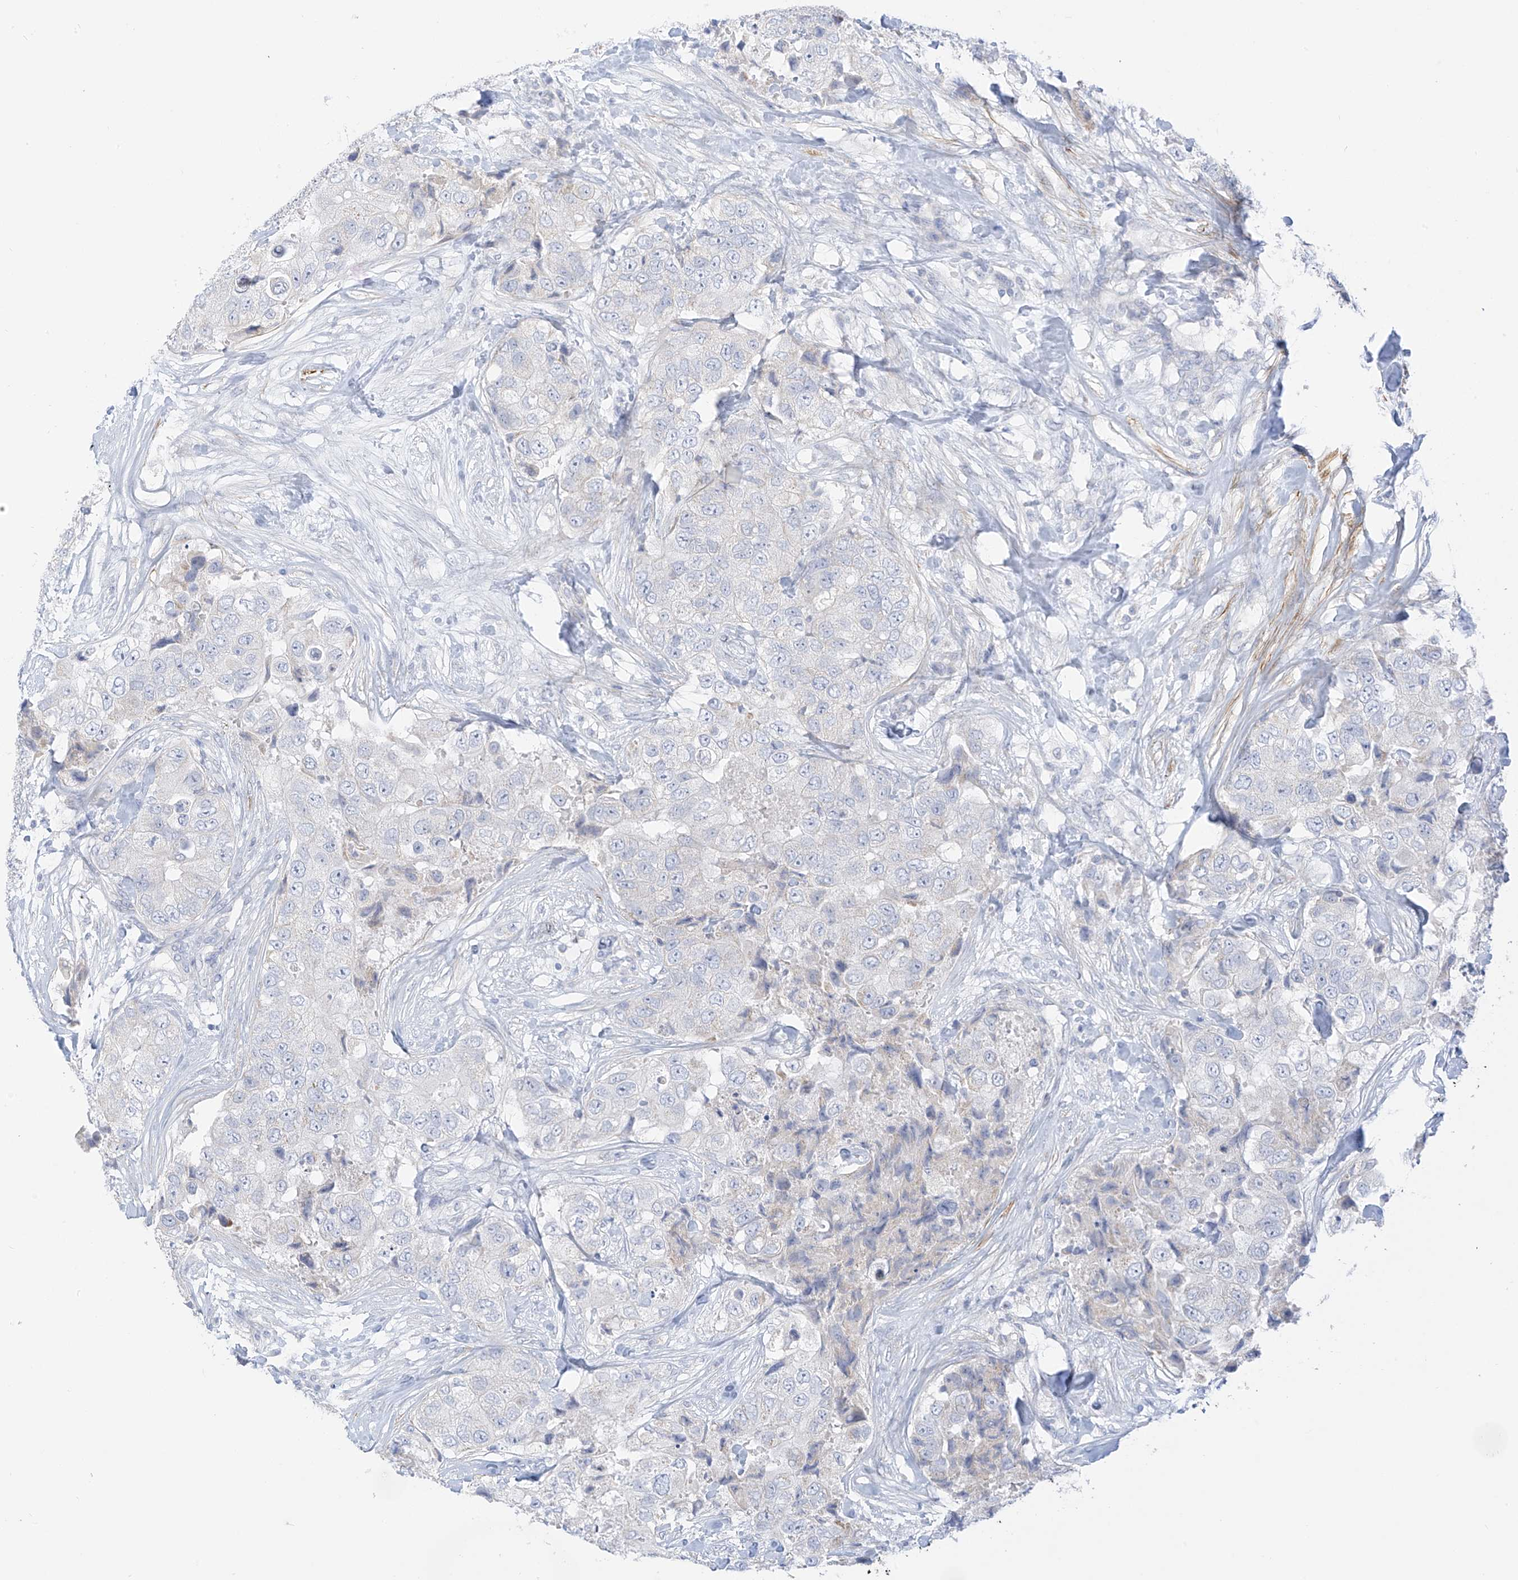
{"staining": {"intensity": "negative", "quantity": "none", "location": "none"}, "tissue": "breast cancer", "cell_type": "Tumor cells", "image_type": "cancer", "snomed": [{"axis": "morphology", "description": "Duct carcinoma"}, {"axis": "topography", "description": "Breast"}], "caption": "A micrograph of breast cancer (infiltrating ductal carcinoma) stained for a protein displays no brown staining in tumor cells. (DAB immunohistochemistry, high magnification).", "gene": "ST3GAL5", "patient": {"sex": "female", "age": 62}}